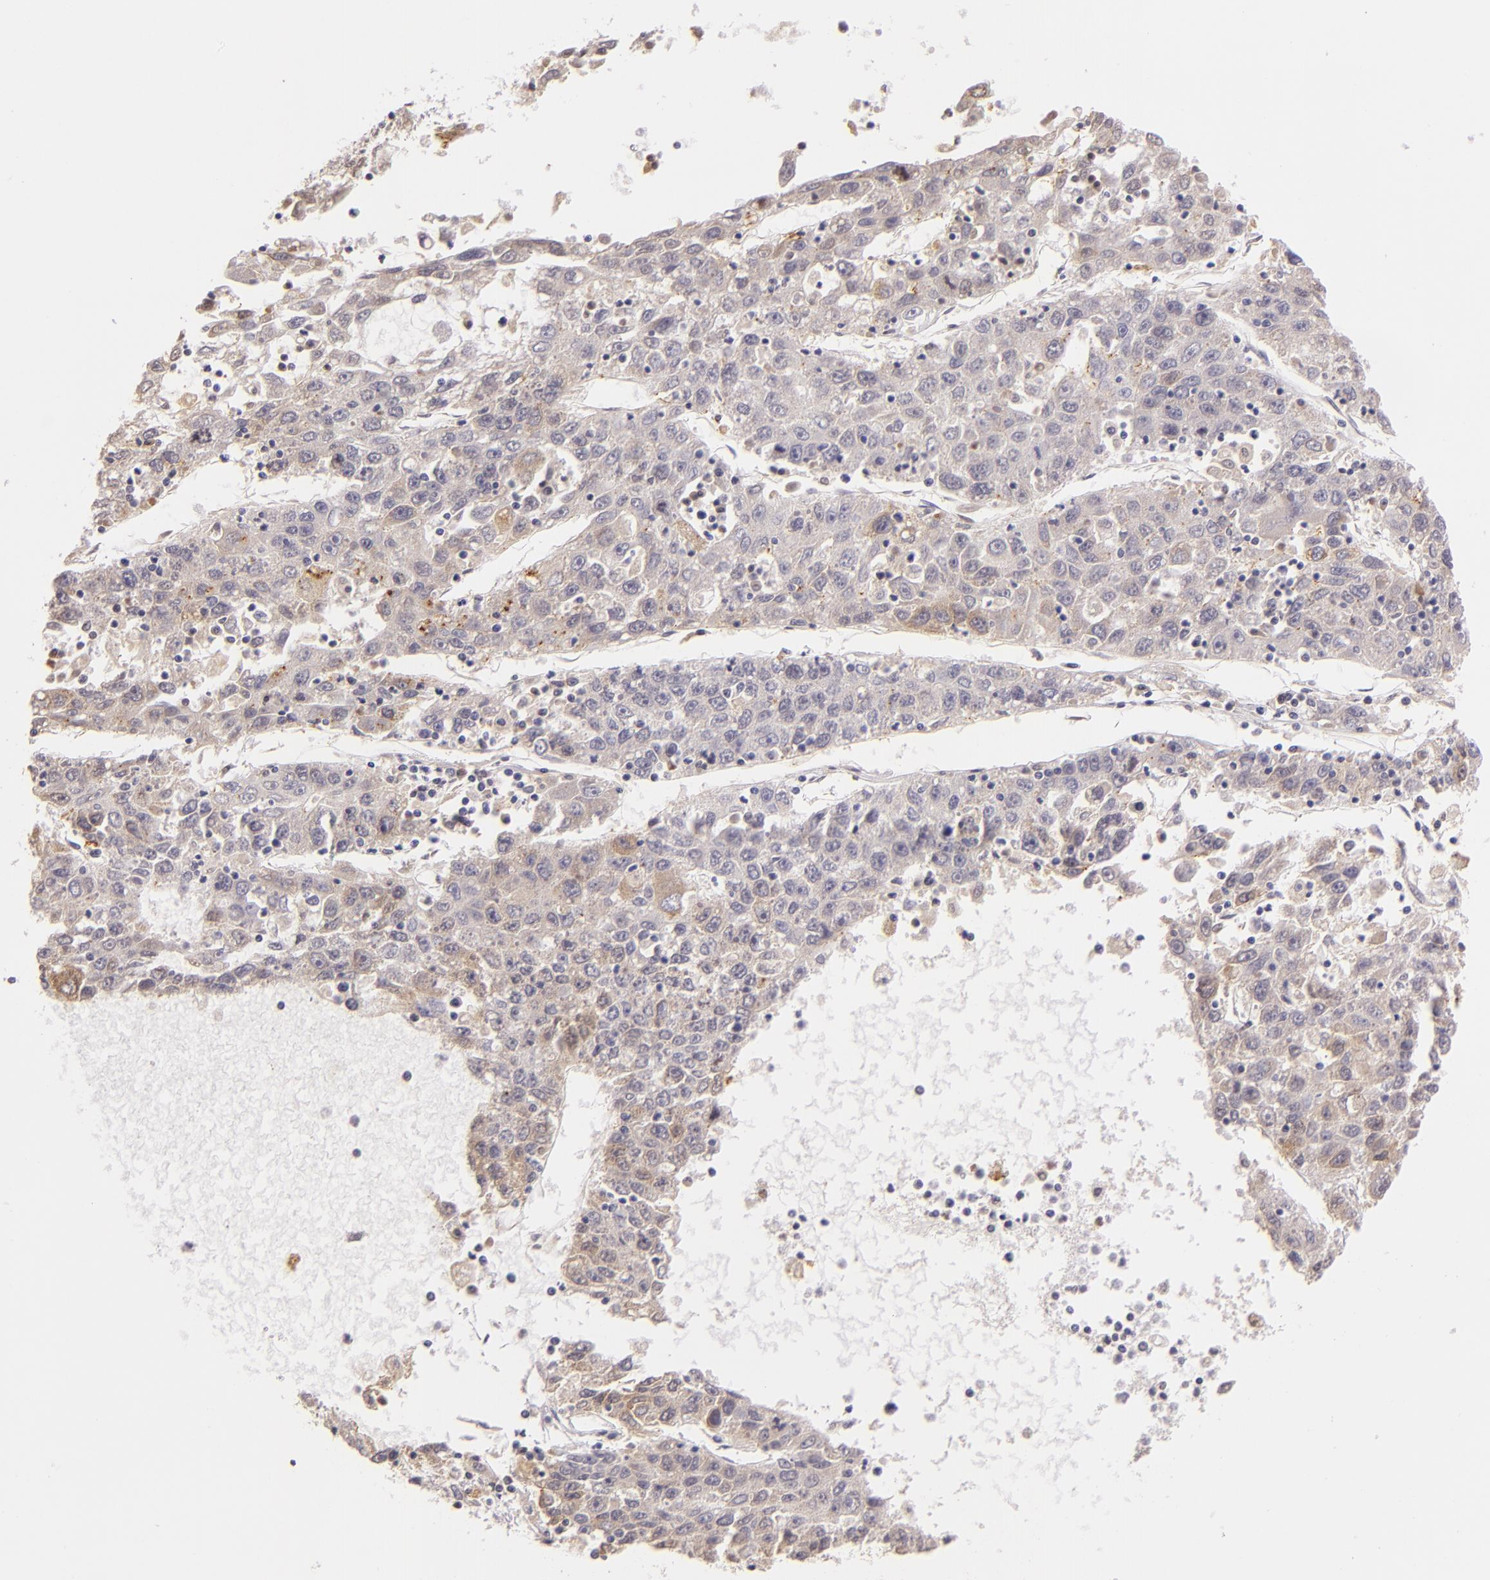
{"staining": {"intensity": "weak", "quantity": "25%-75%", "location": "cytoplasmic/membranous"}, "tissue": "liver cancer", "cell_type": "Tumor cells", "image_type": "cancer", "snomed": [{"axis": "morphology", "description": "Carcinoma, Hepatocellular, NOS"}, {"axis": "topography", "description": "Liver"}], "caption": "The immunohistochemical stain highlights weak cytoplasmic/membranous expression in tumor cells of hepatocellular carcinoma (liver) tissue. The protein is shown in brown color, while the nuclei are stained blue.", "gene": "CTSF", "patient": {"sex": "male", "age": 49}}